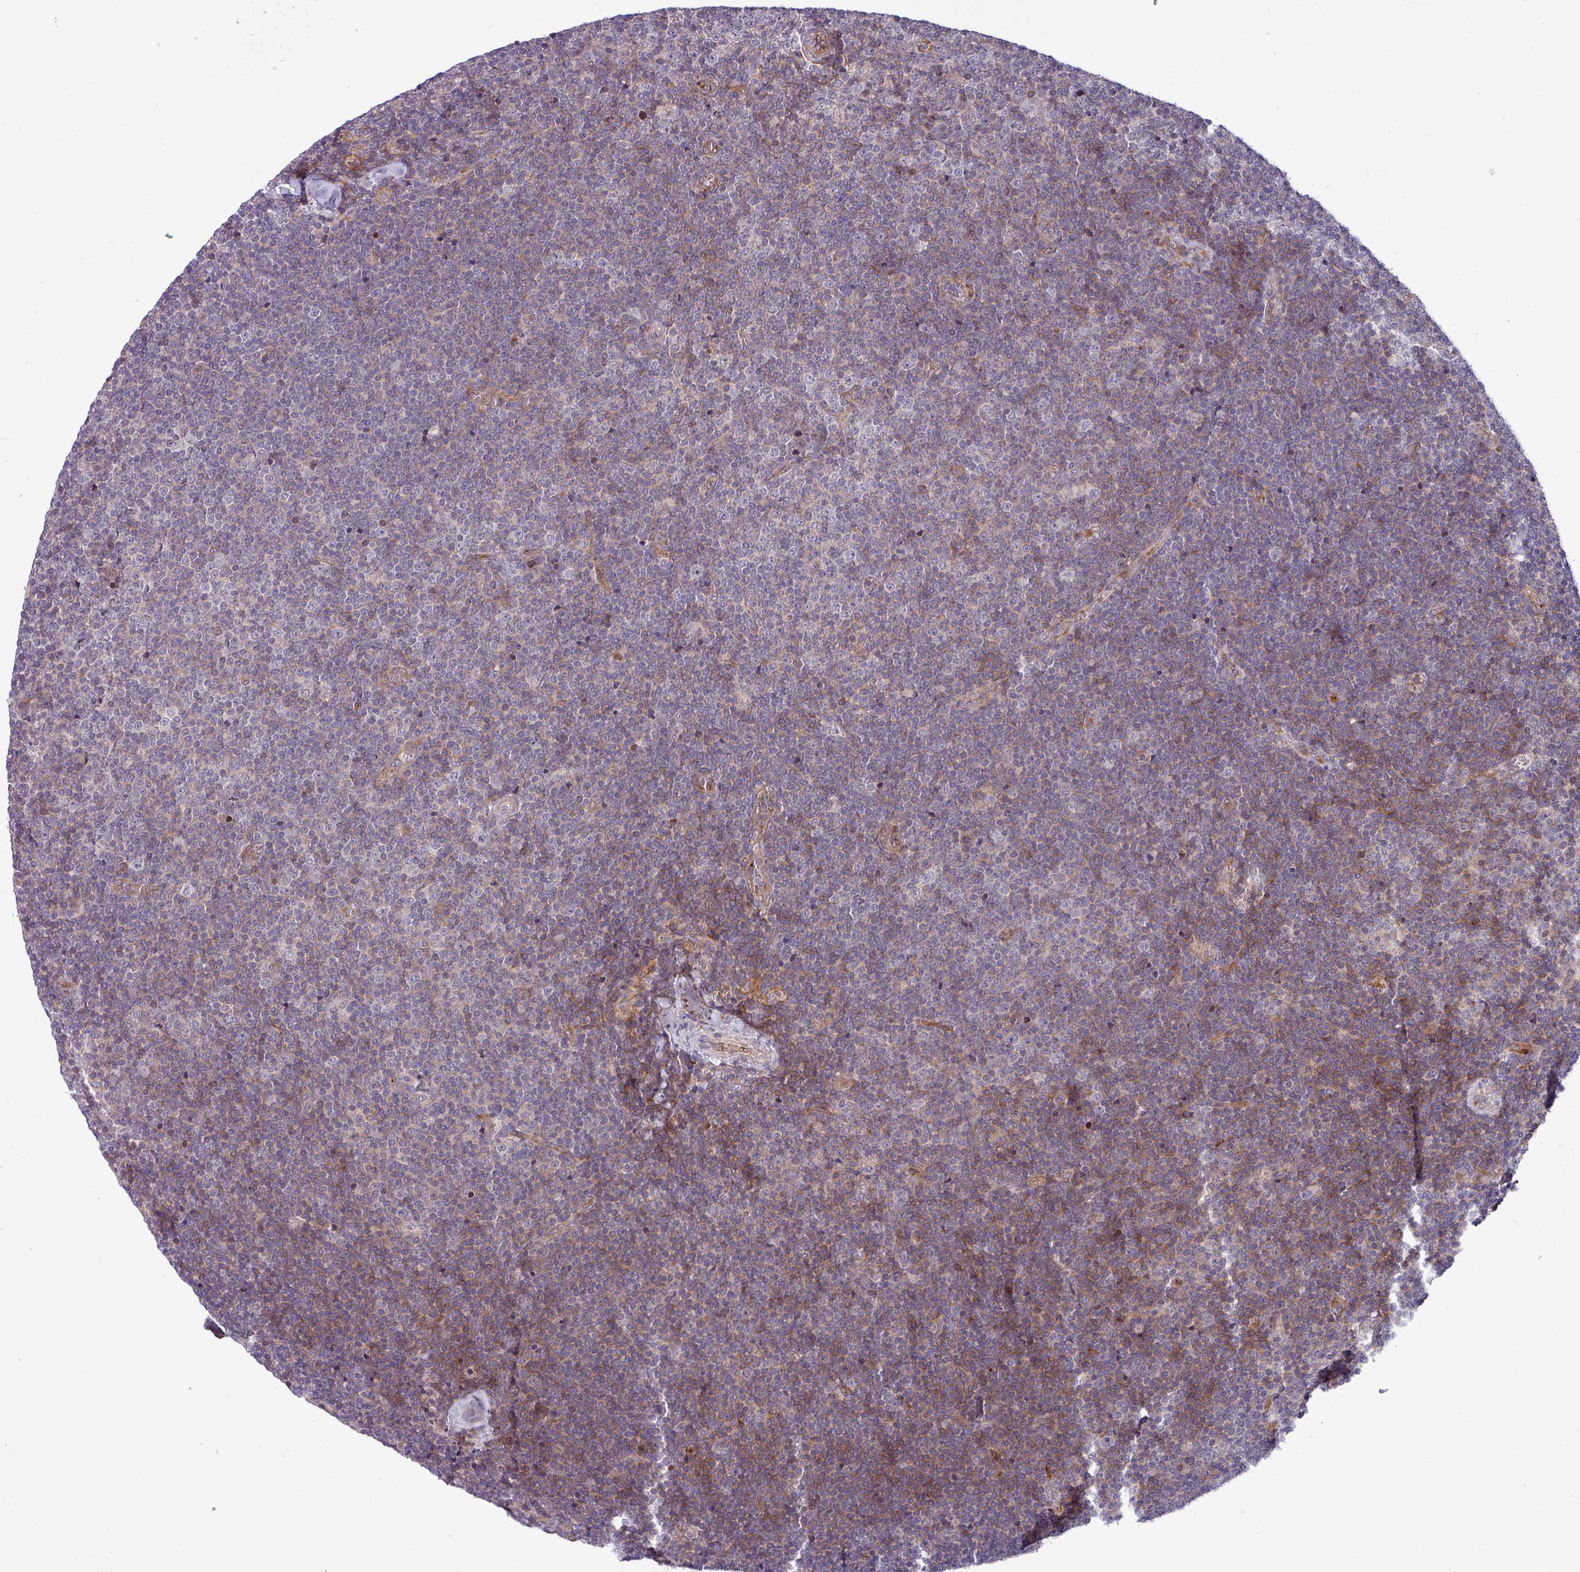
{"staining": {"intensity": "weak", "quantity": "25%-75%", "location": "cytoplasmic/membranous"}, "tissue": "lymphoma", "cell_type": "Tumor cells", "image_type": "cancer", "snomed": [{"axis": "morphology", "description": "Malignant lymphoma, non-Hodgkin's type, Low grade"}, {"axis": "topography", "description": "Lymph node"}], "caption": "Brown immunohistochemical staining in human malignant lymphoma, non-Hodgkin's type (low-grade) exhibits weak cytoplasmic/membranous staining in approximately 25%-75% of tumor cells.", "gene": "B4GALNT4", "patient": {"sex": "male", "age": 48}}